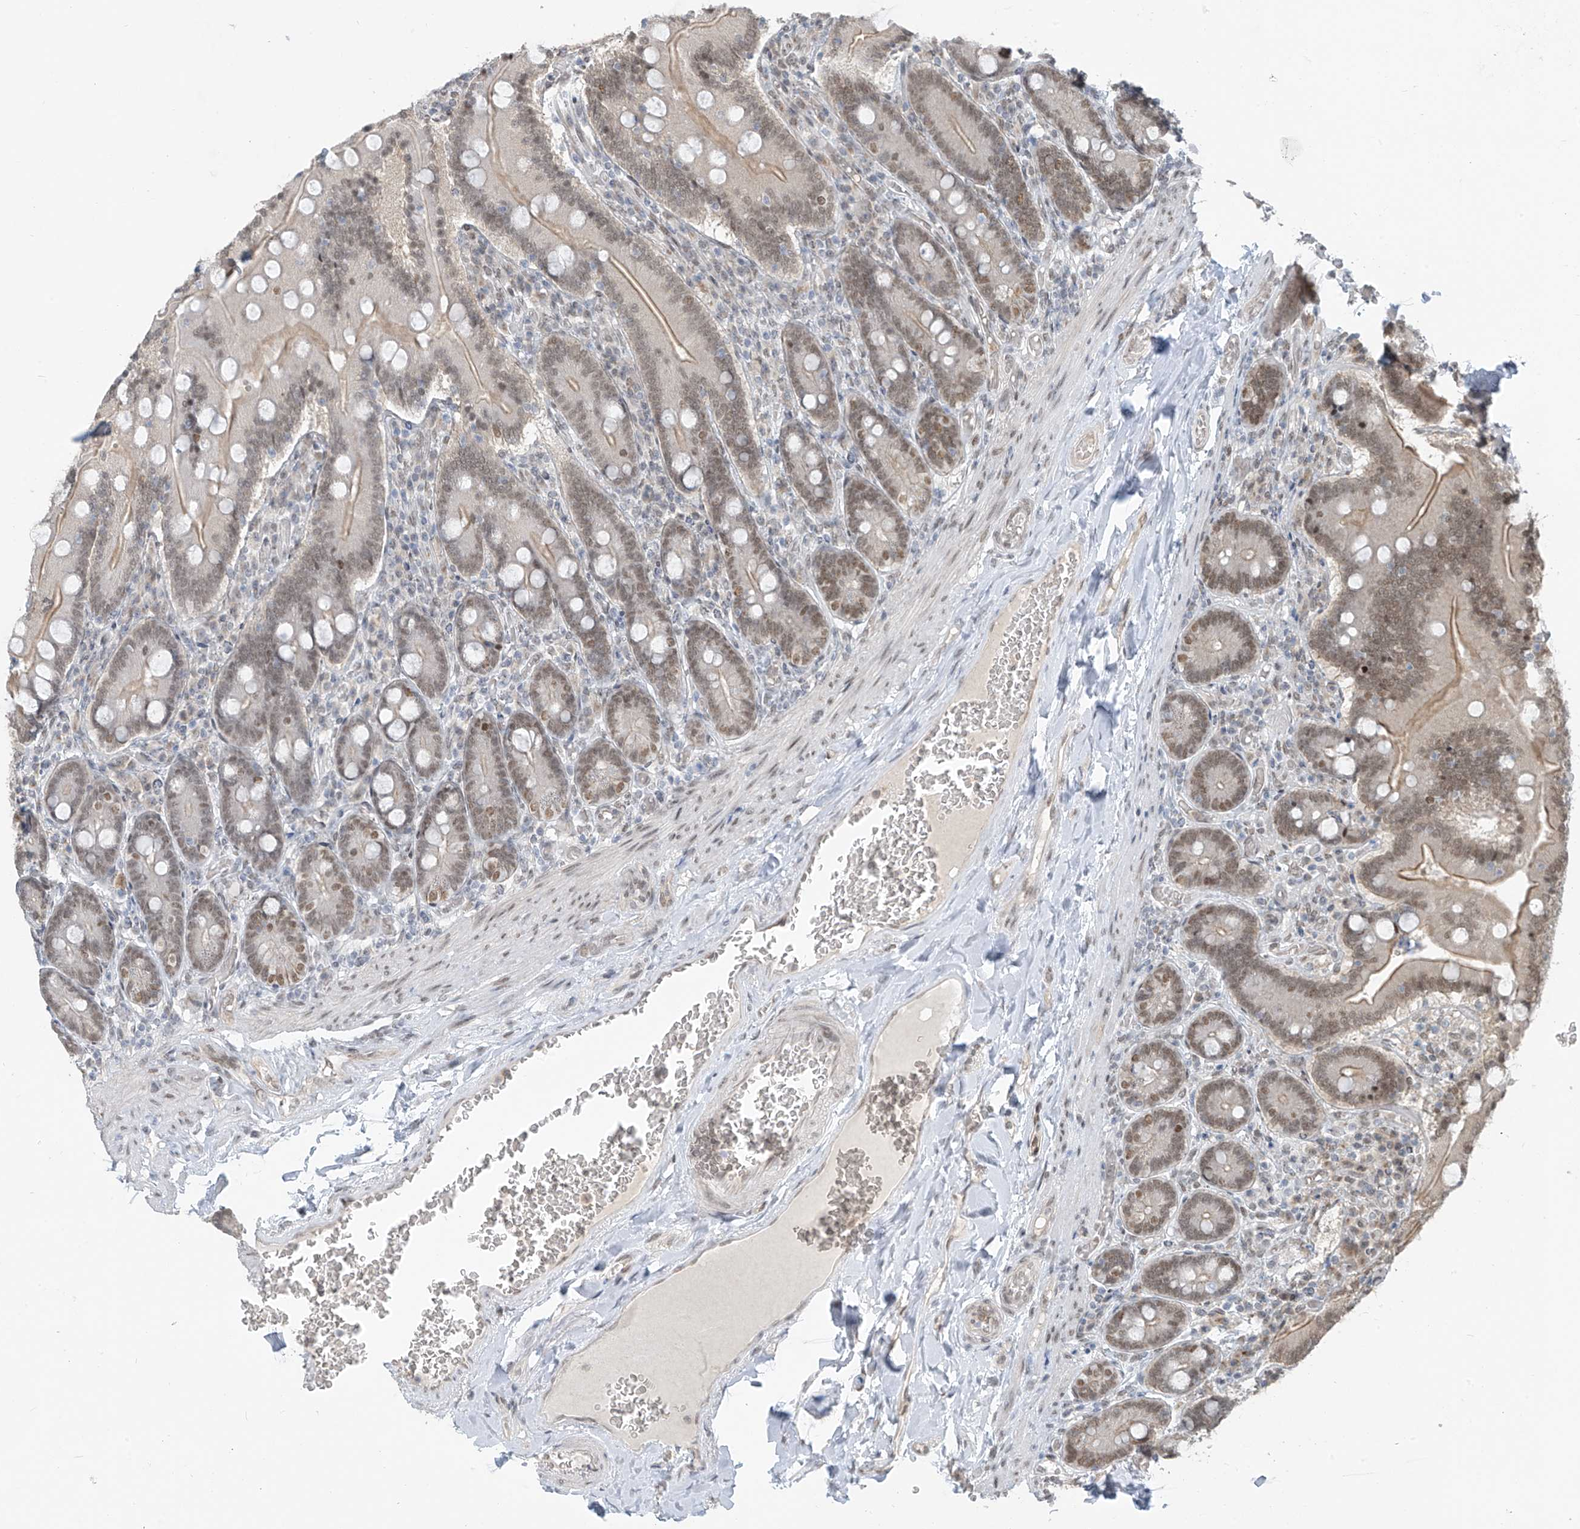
{"staining": {"intensity": "moderate", "quantity": ">75%", "location": "cytoplasmic/membranous,nuclear"}, "tissue": "duodenum", "cell_type": "Glandular cells", "image_type": "normal", "snomed": [{"axis": "morphology", "description": "Normal tissue, NOS"}, {"axis": "topography", "description": "Duodenum"}], "caption": "High-power microscopy captured an immunohistochemistry (IHC) micrograph of unremarkable duodenum, revealing moderate cytoplasmic/membranous,nuclear staining in approximately >75% of glandular cells.", "gene": "MCM9", "patient": {"sex": "female", "age": 62}}